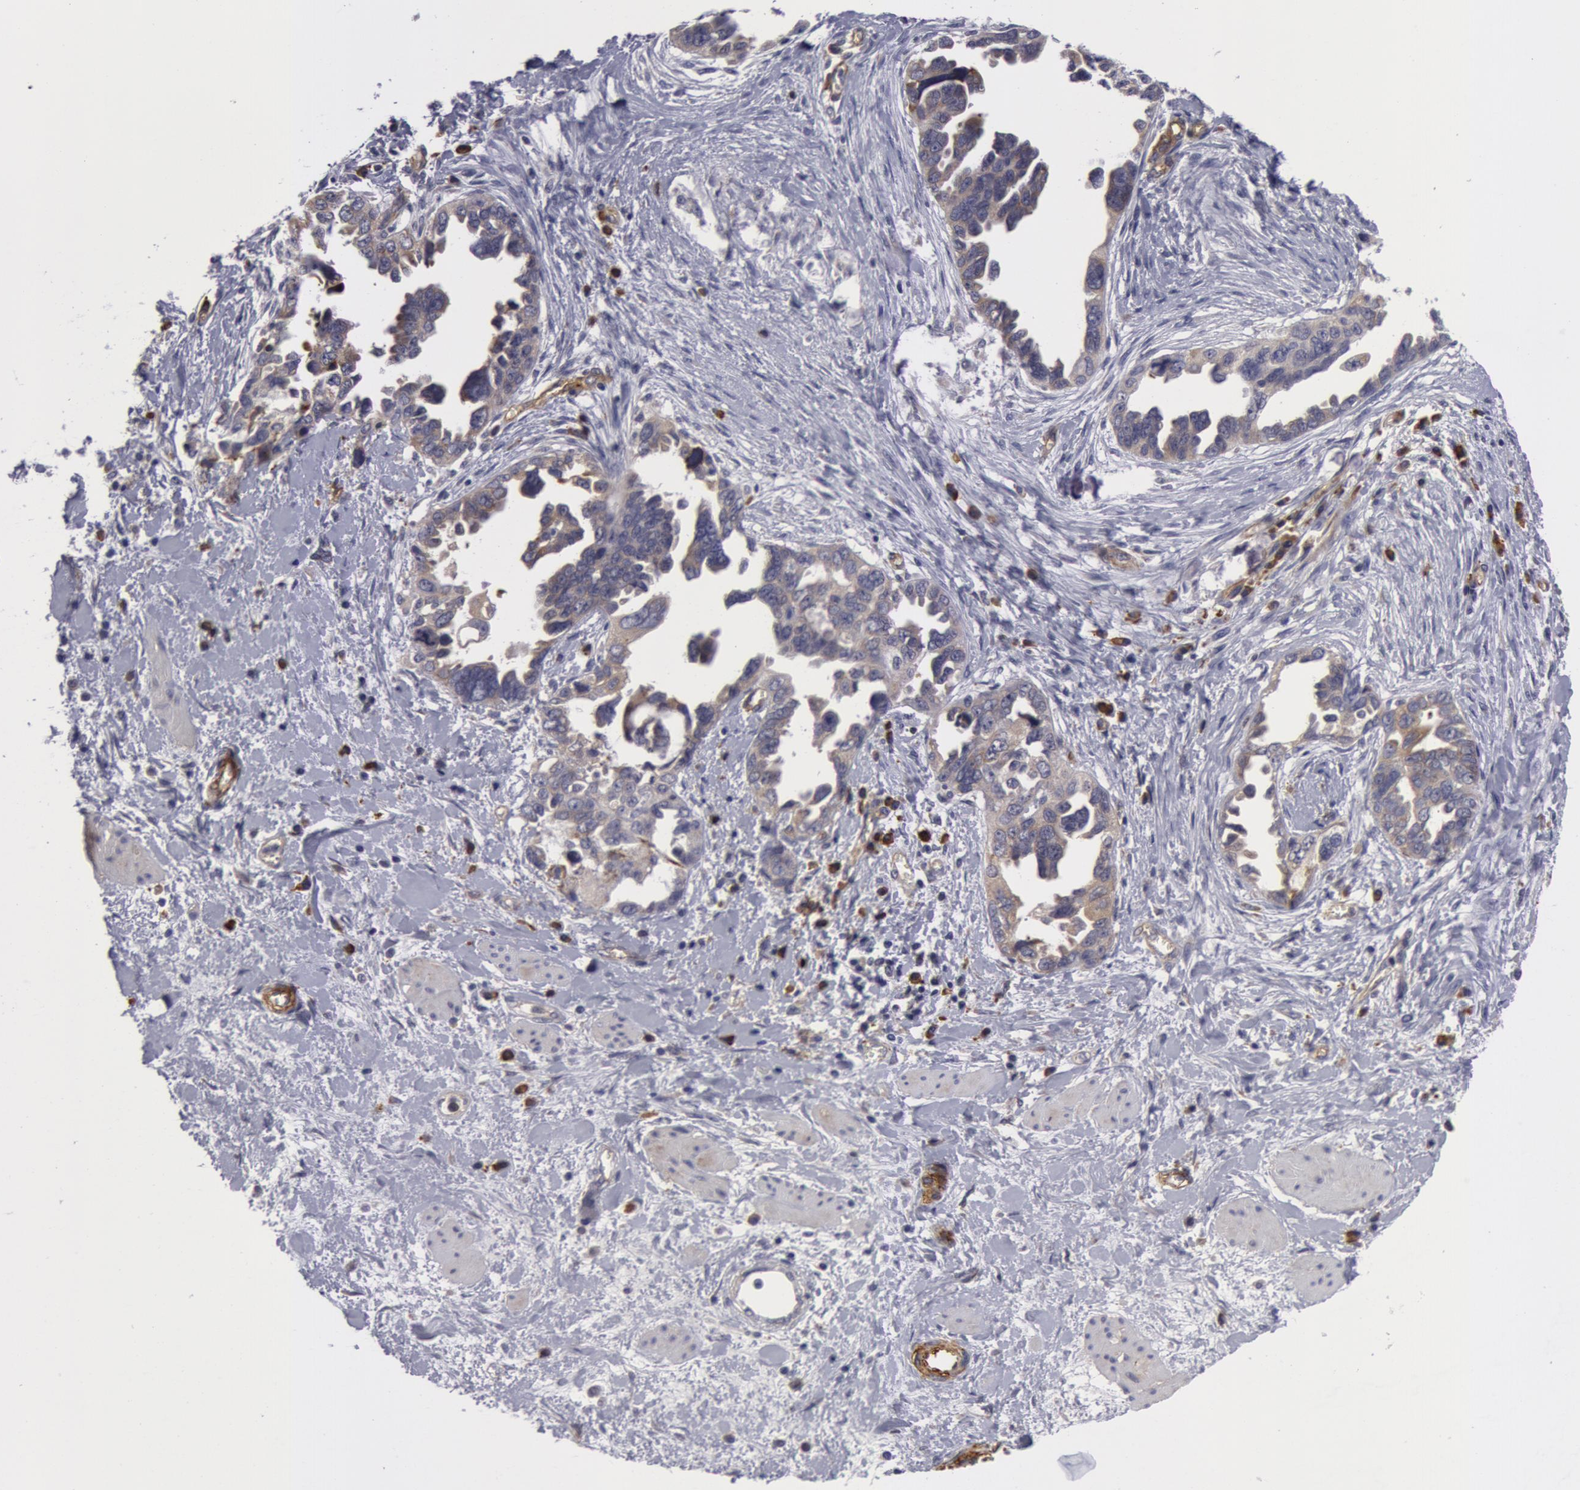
{"staining": {"intensity": "weak", "quantity": "<25%", "location": "cytoplasmic/membranous"}, "tissue": "ovarian cancer", "cell_type": "Tumor cells", "image_type": "cancer", "snomed": [{"axis": "morphology", "description": "Cystadenocarcinoma, serous, NOS"}, {"axis": "topography", "description": "Ovary"}], "caption": "A high-resolution image shows immunohistochemistry (IHC) staining of ovarian cancer, which displays no significant staining in tumor cells. (Brightfield microscopy of DAB IHC at high magnification).", "gene": "IL23A", "patient": {"sex": "female", "age": 63}}